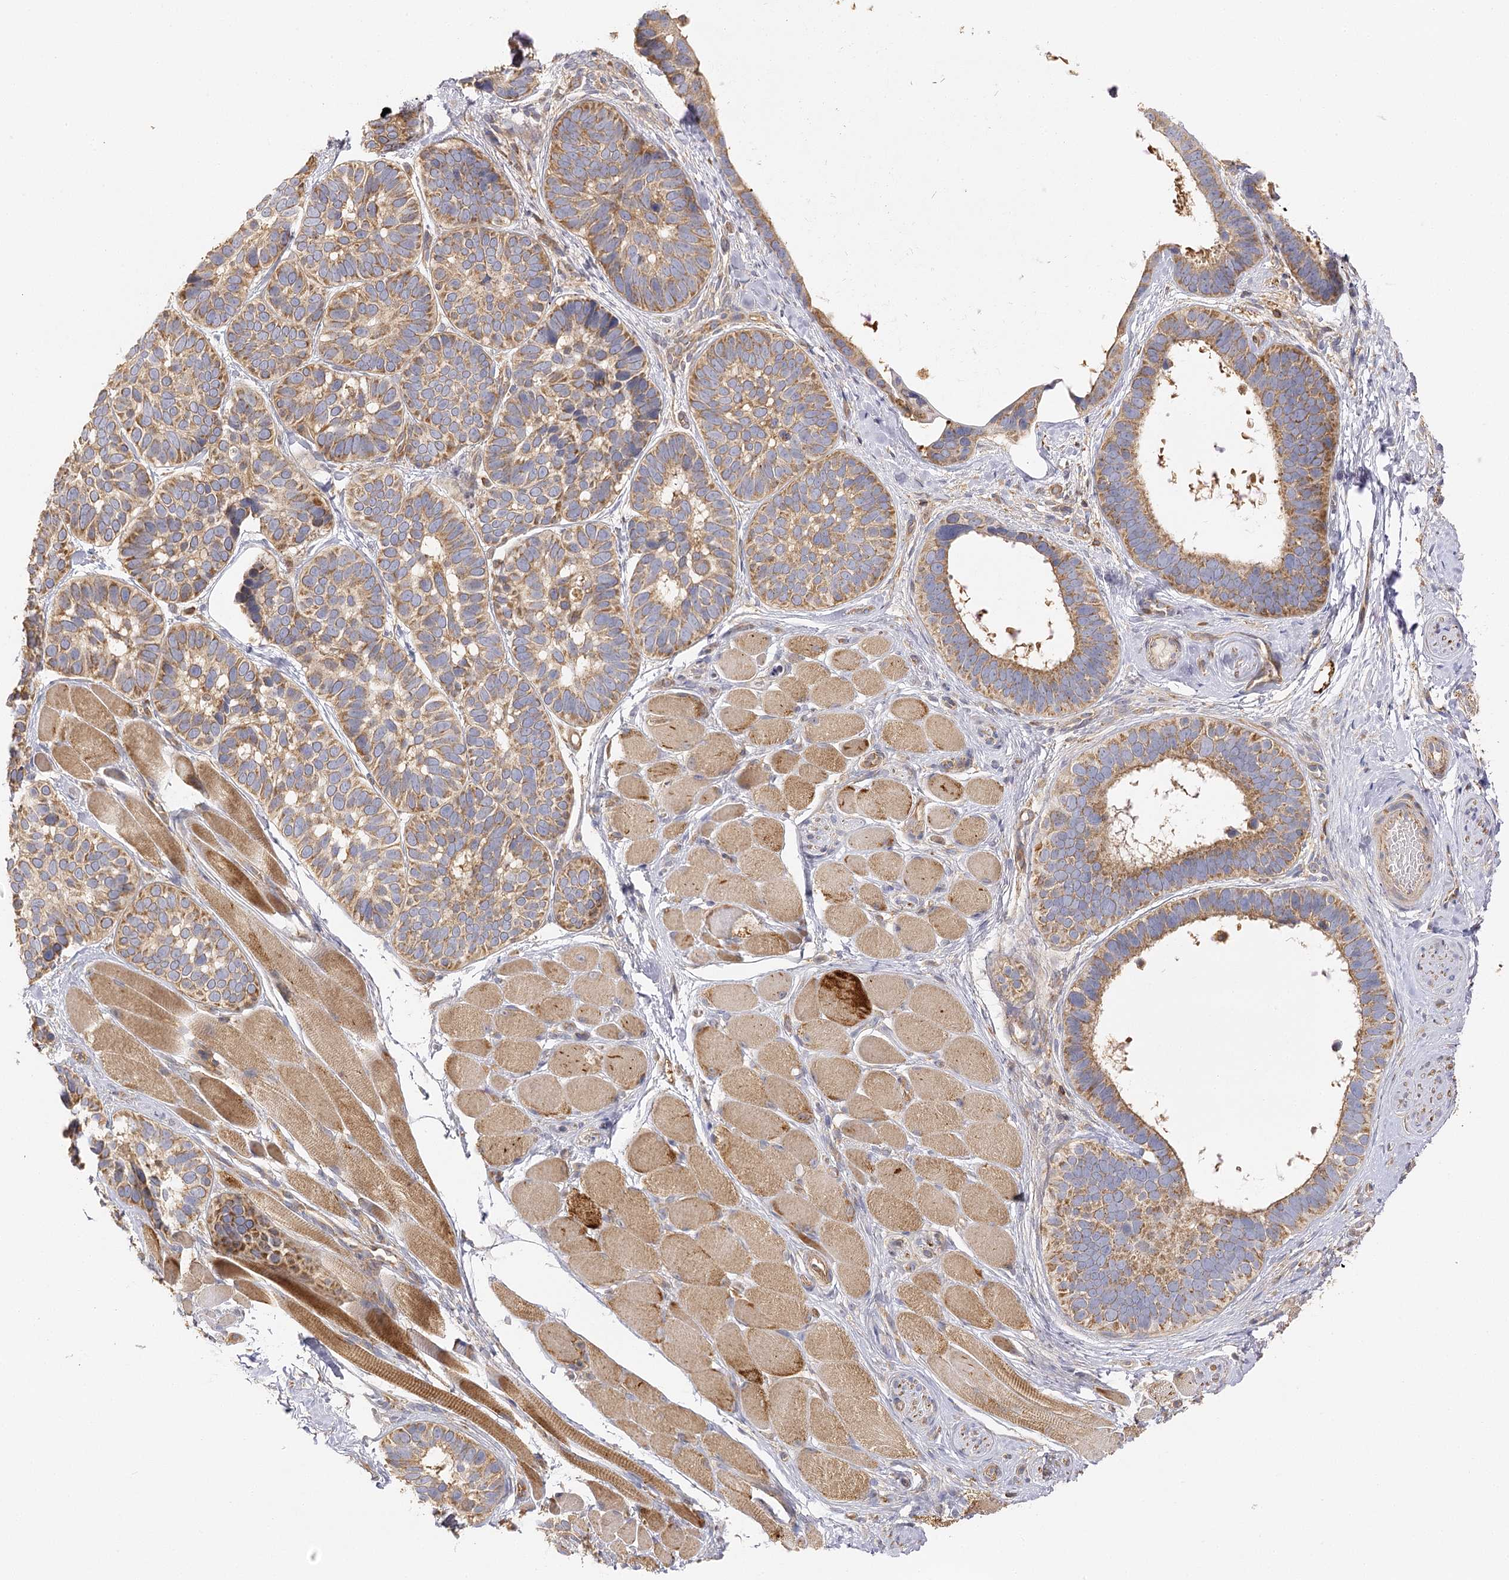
{"staining": {"intensity": "moderate", "quantity": ">75%", "location": "cytoplasmic/membranous"}, "tissue": "skin cancer", "cell_type": "Tumor cells", "image_type": "cancer", "snomed": [{"axis": "morphology", "description": "Basal cell carcinoma"}, {"axis": "topography", "description": "Skin"}], "caption": "This is an image of IHC staining of skin cancer (basal cell carcinoma), which shows moderate expression in the cytoplasmic/membranous of tumor cells.", "gene": "SEC24B", "patient": {"sex": "male", "age": 62}}